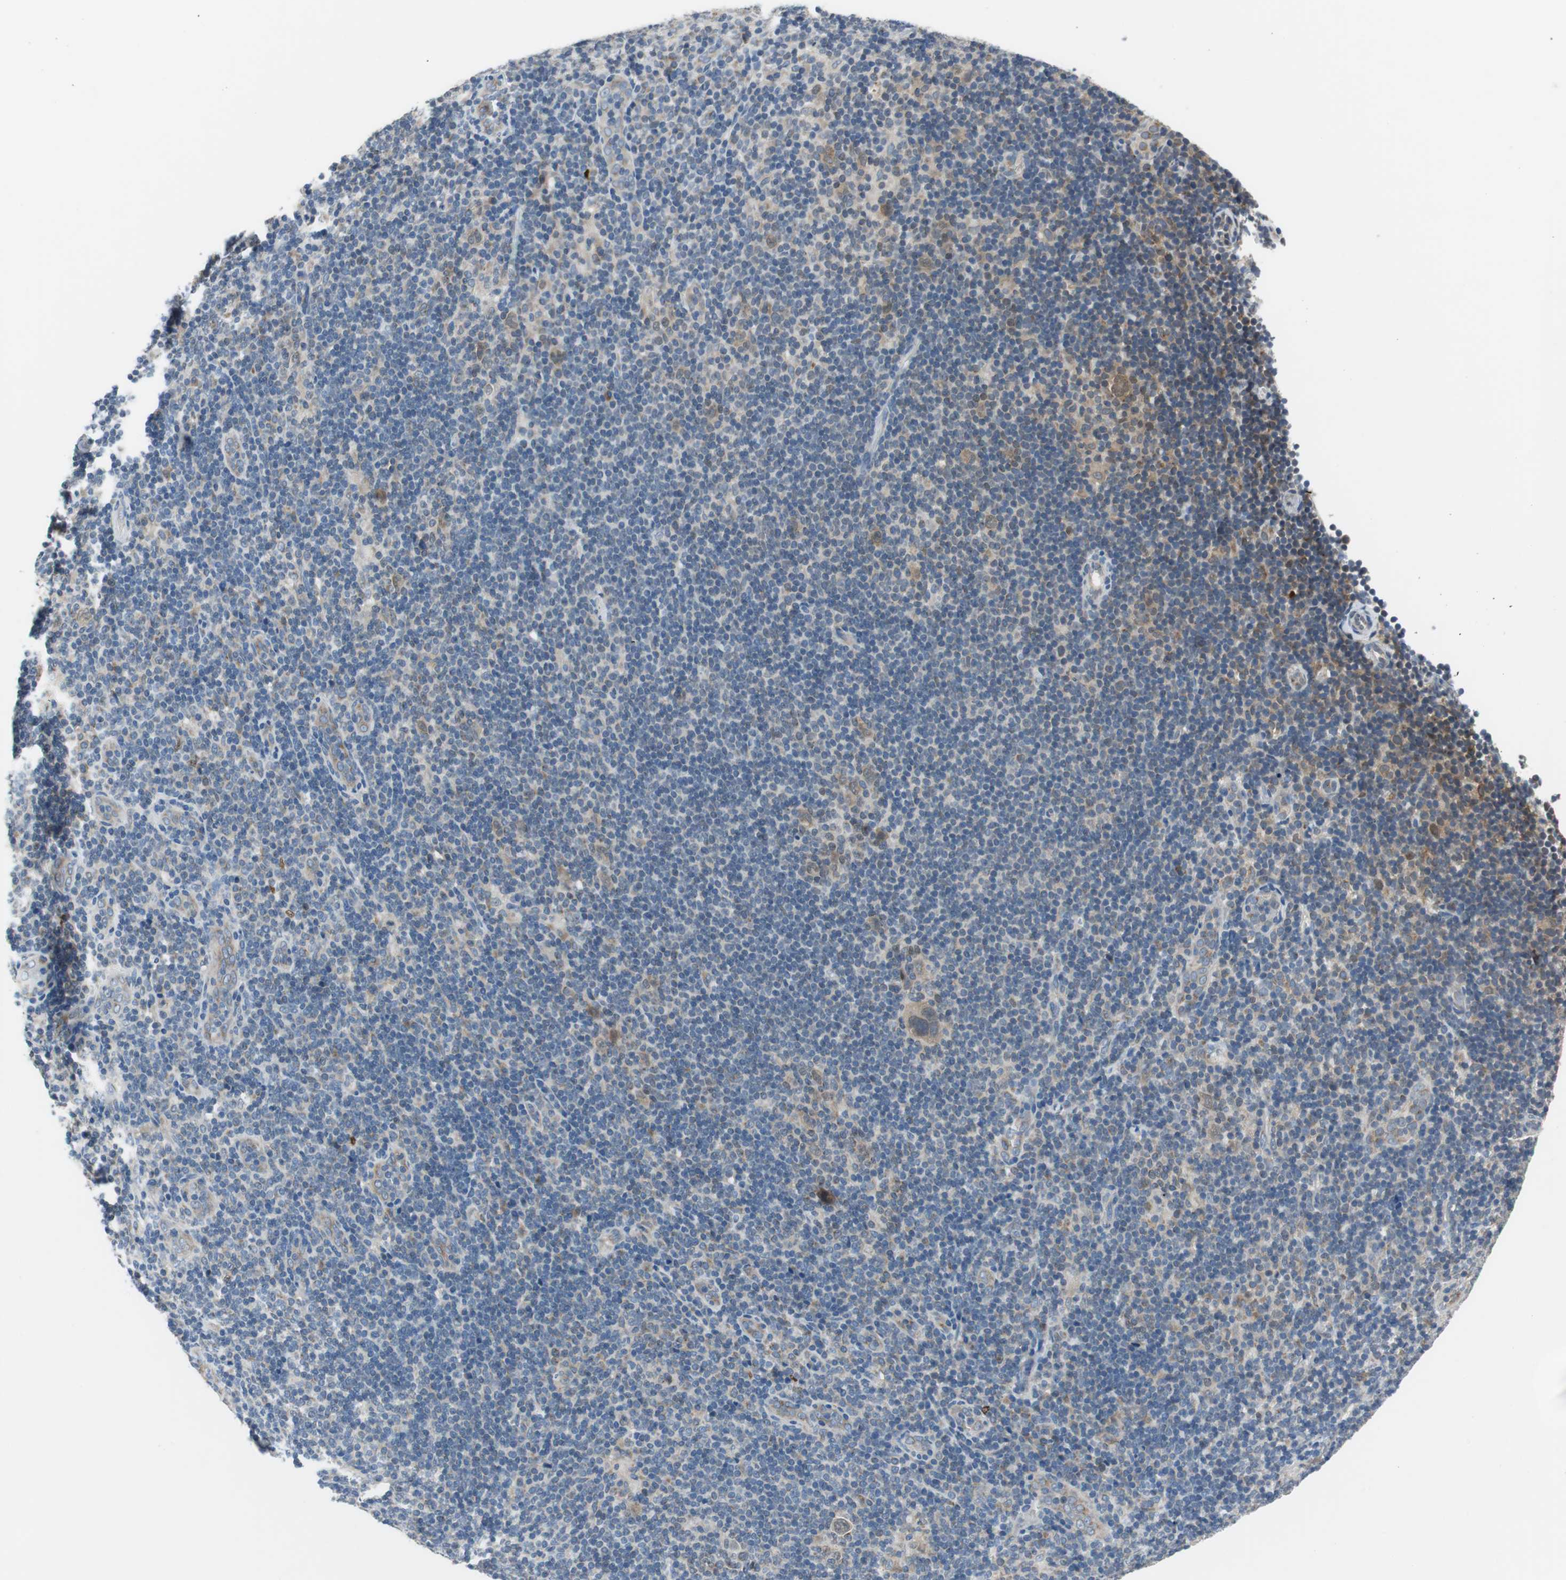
{"staining": {"intensity": "weak", "quantity": "<25%", "location": "cytoplasmic/membranous"}, "tissue": "lymphoma", "cell_type": "Tumor cells", "image_type": "cancer", "snomed": [{"axis": "morphology", "description": "Hodgkin's disease, NOS"}, {"axis": "topography", "description": "Lymph node"}], "caption": "An immunohistochemistry image of lymphoma is shown. There is no staining in tumor cells of lymphoma.", "gene": "PLAA", "patient": {"sex": "female", "age": 57}}